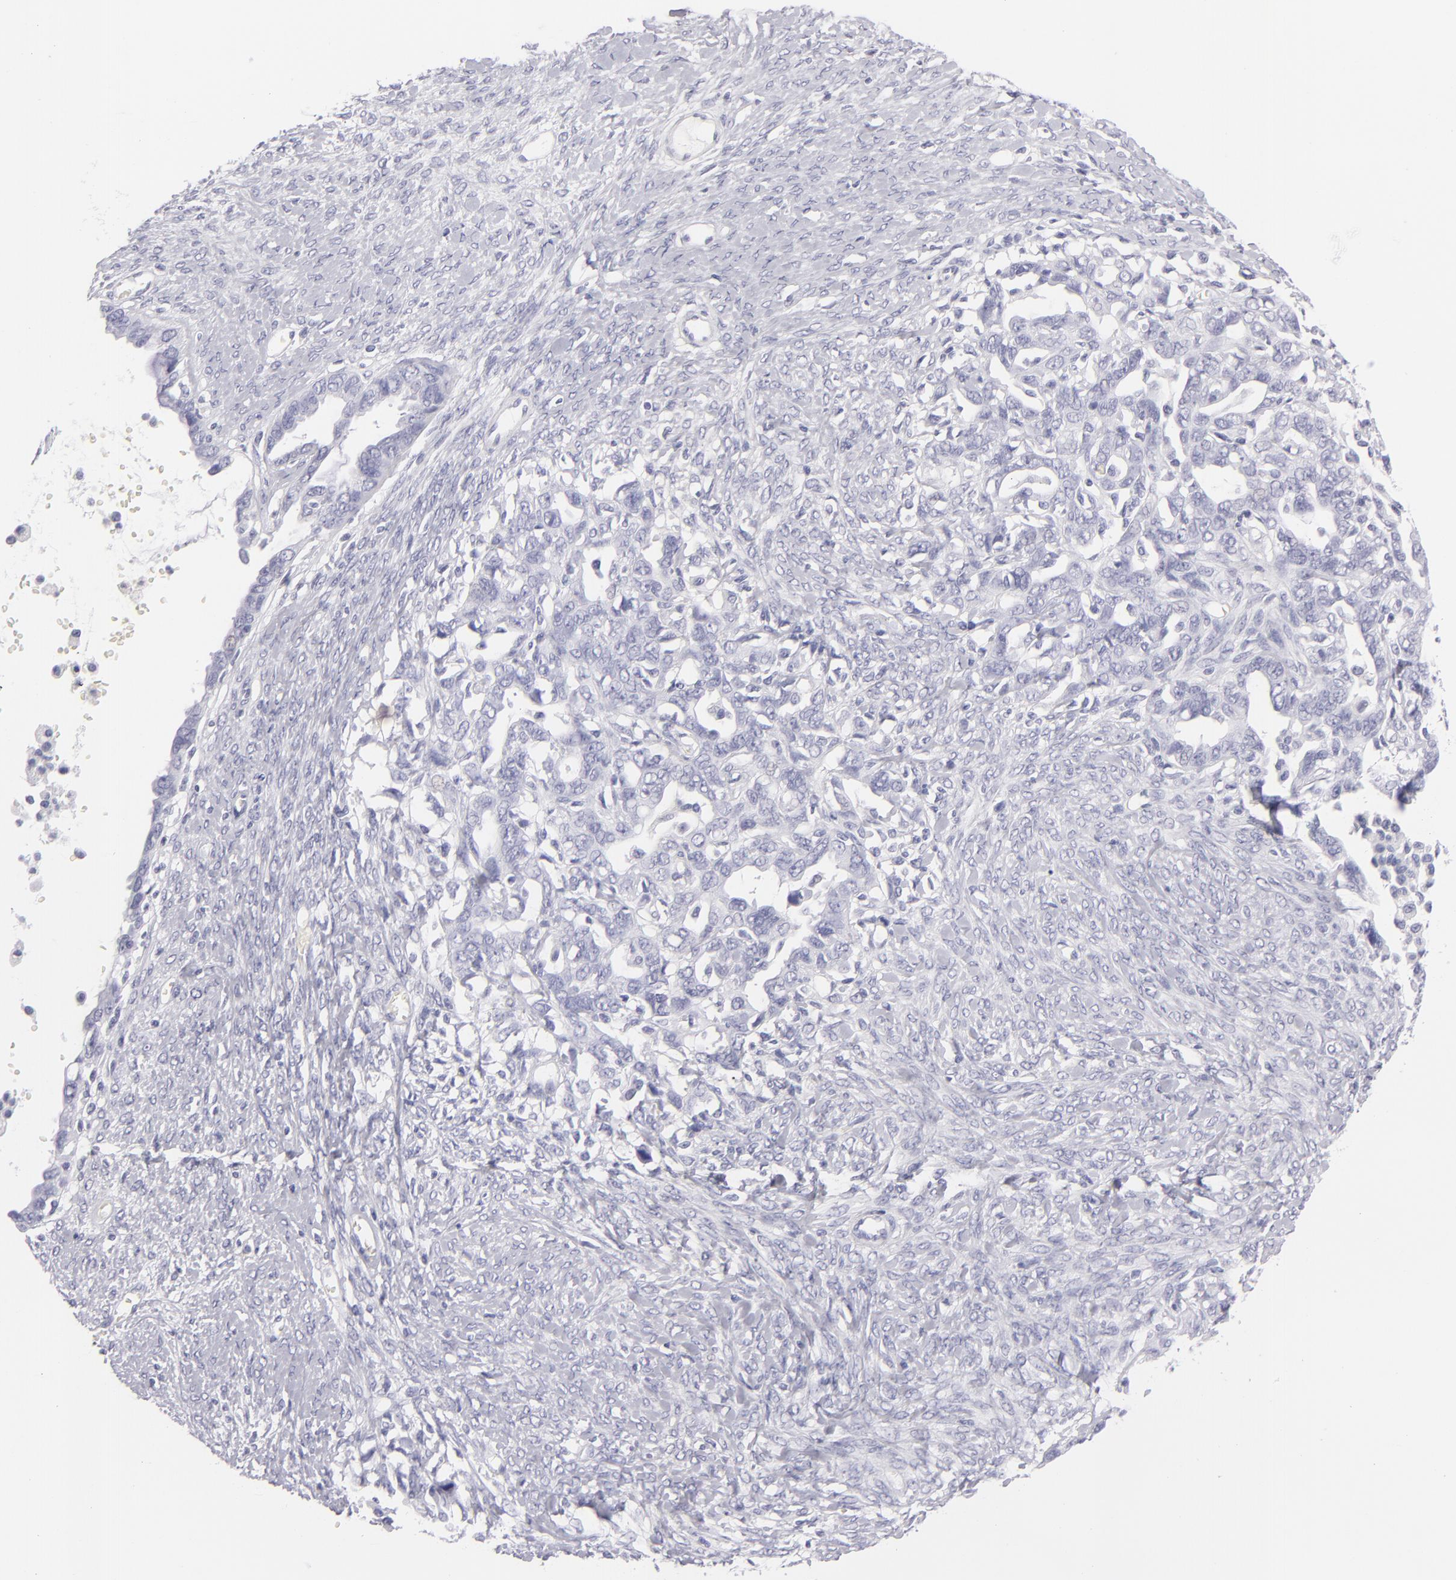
{"staining": {"intensity": "negative", "quantity": "none", "location": "none"}, "tissue": "ovarian cancer", "cell_type": "Tumor cells", "image_type": "cancer", "snomed": [{"axis": "morphology", "description": "Cystadenocarcinoma, serous, NOS"}, {"axis": "topography", "description": "Ovary"}], "caption": "This photomicrograph is of ovarian cancer (serous cystadenocarcinoma) stained with immunohistochemistry (IHC) to label a protein in brown with the nuclei are counter-stained blue. There is no positivity in tumor cells.", "gene": "VIL1", "patient": {"sex": "female", "age": 69}}